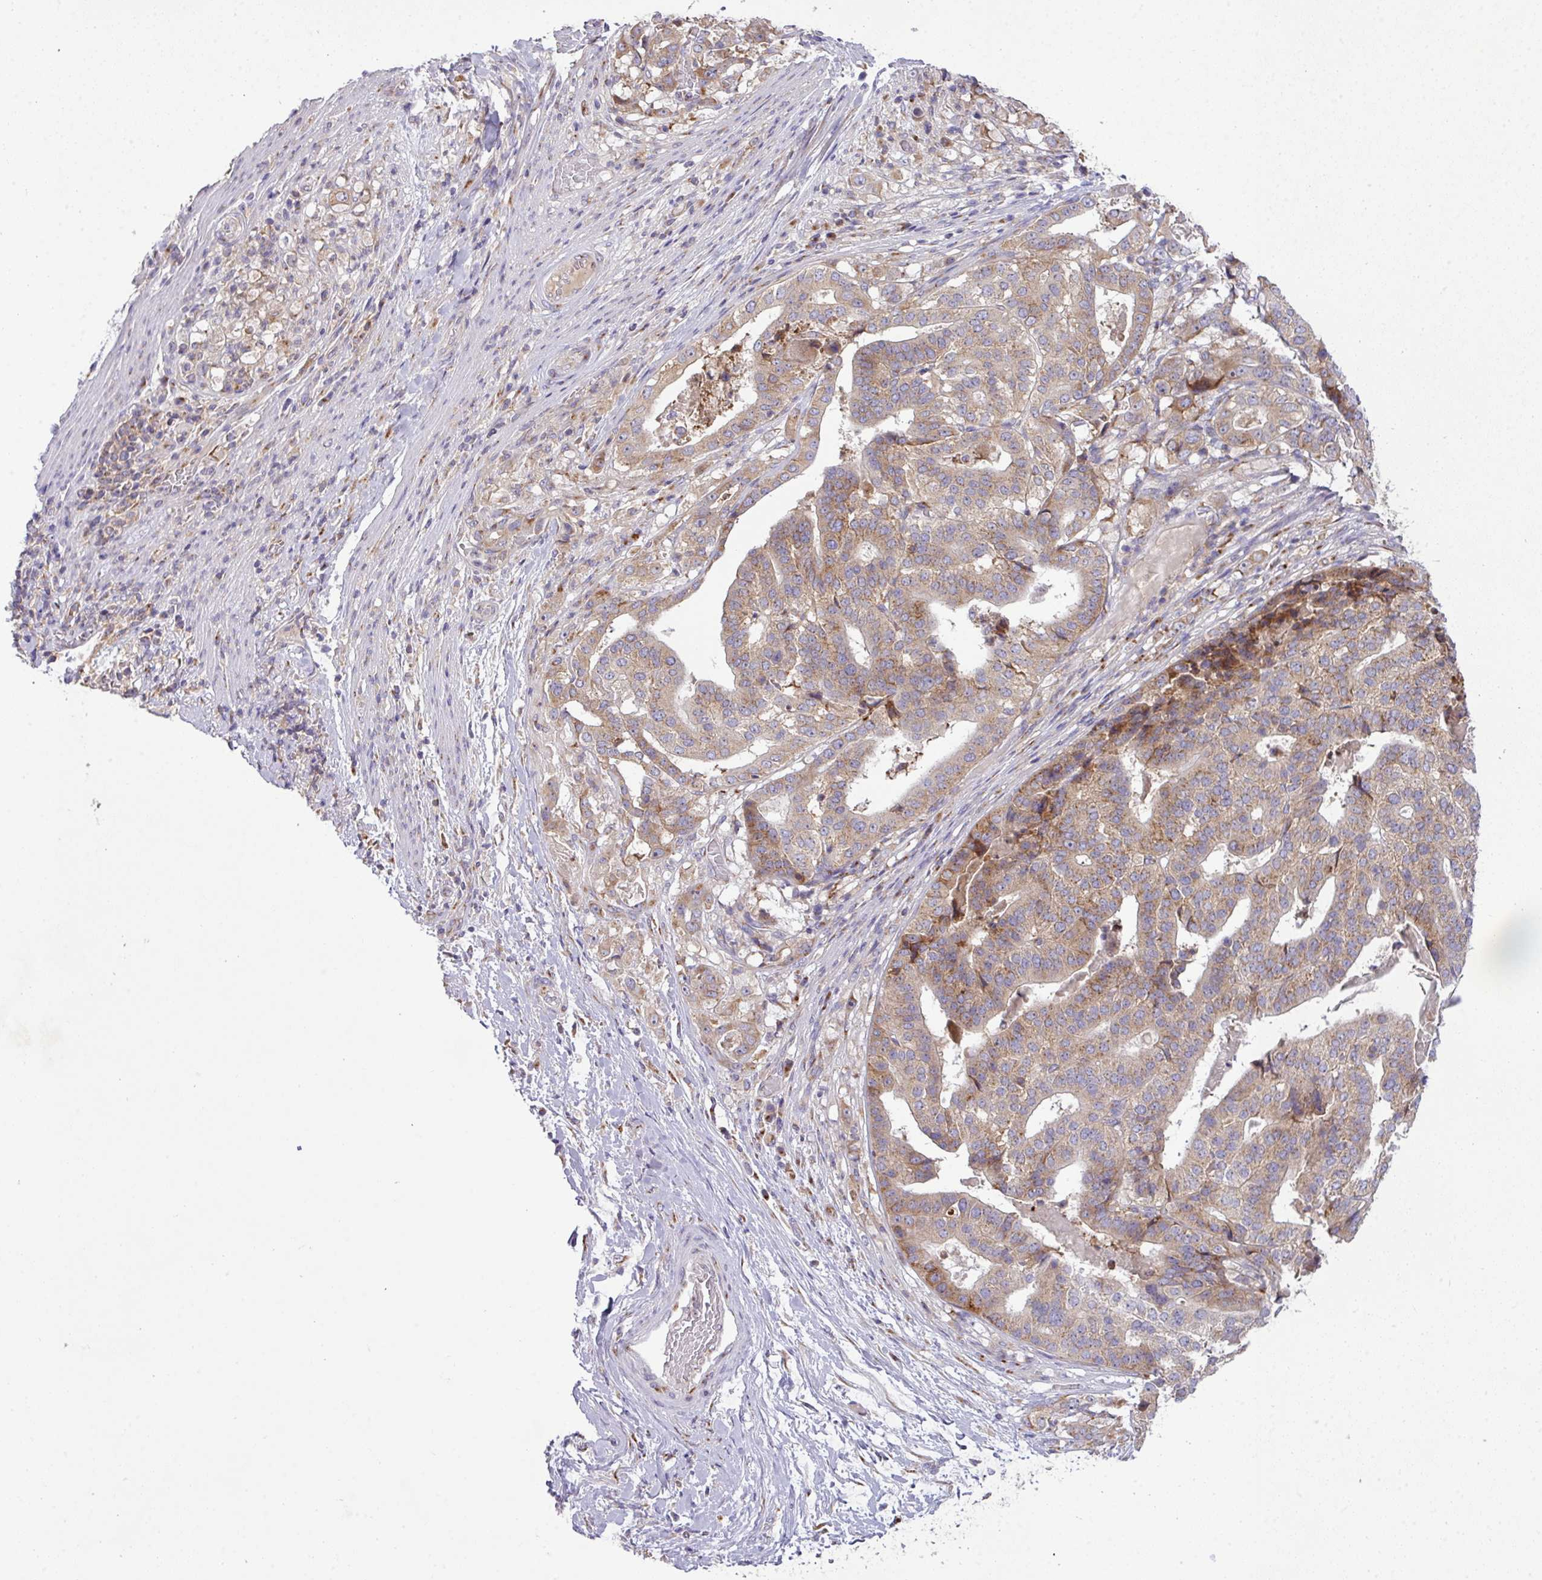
{"staining": {"intensity": "weak", "quantity": ">75%", "location": "cytoplasmic/membranous"}, "tissue": "stomach cancer", "cell_type": "Tumor cells", "image_type": "cancer", "snomed": [{"axis": "morphology", "description": "Adenocarcinoma, NOS"}, {"axis": "topography", "description": "Stomach"}], "caption": "Human adenocarcinoma (stomach) stained for a protein (brown) demonstrates weak cytoplasmic/membranous positive staining in about >75% of tumor cells.", "gene": "VTI1A", "patient": {"sex": "male", "age": 48}}